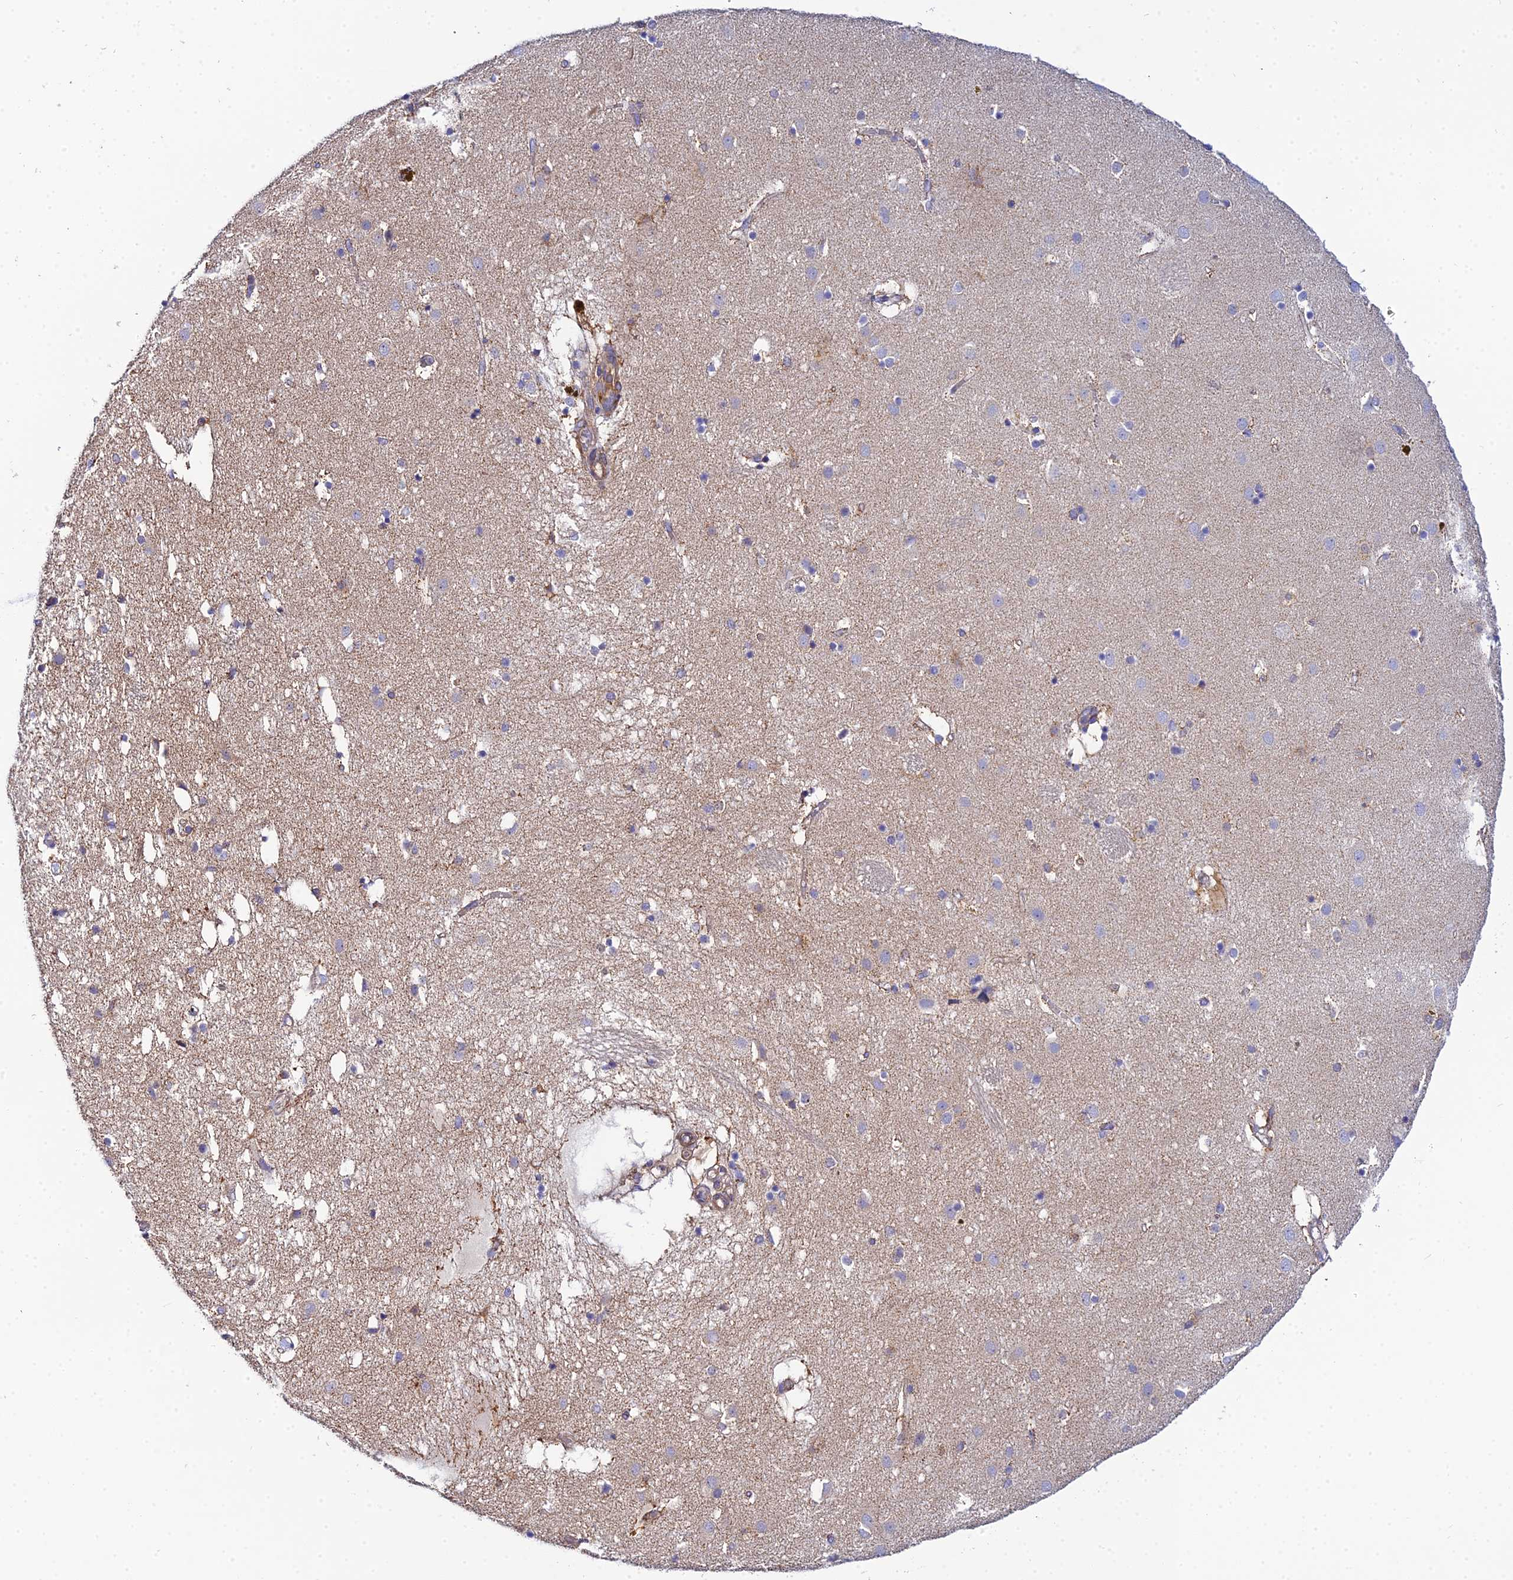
{"staining": {"intensity": "negative", "quantity": "none", "location": "none"}, "tissue": "caudate", "cell_type": "Glial cells", "image_type": "normal", "snomed": [{"axis": "morphology", "description": "Normal tissue, NOS"}, {"axis": "topography", "description": "Lateral ventricle wall"}], "caption": "DAB (3,3'-diaminobenzidine) immunohistochemical staining of unremarkable human caudate displays no significant staining in glial cells. Brightfield microscopy of IHC stained with DAB (3,3'-diaminobenzidine) (brown) and hematoxylin (blue), captured at high magnification.", "gene": "ACOT1", "patient": {"sex": "male", "age": 70}}